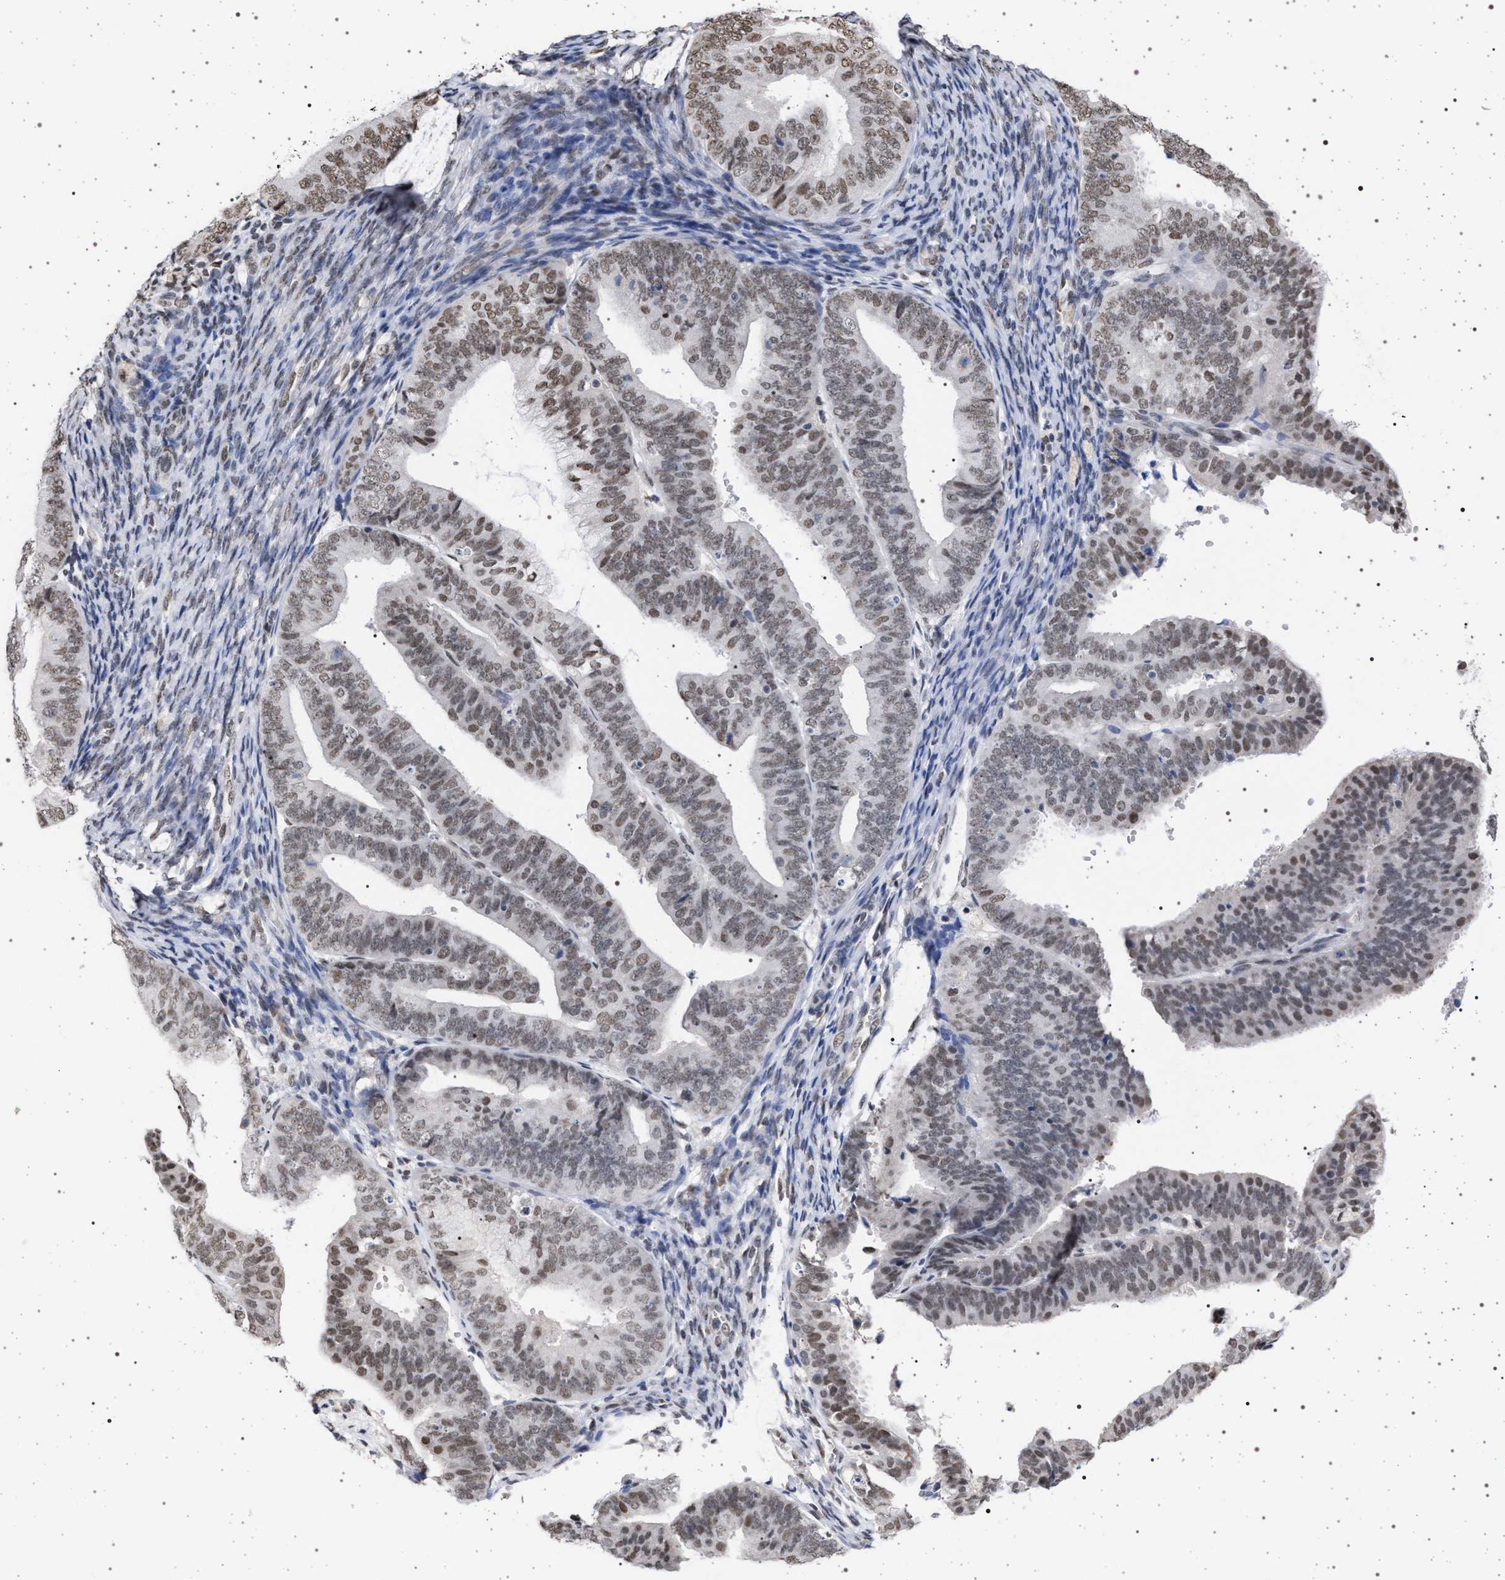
{"staining": {"intensity": "moderate", "quantity": ">75%", "location": "nuclear"}, "tissue": "endometrial cancer", "cell_type": "Tumor cells", "image_type": "cancer", "snomed": [{"axis": "morphology", "description": "Adenocarcinoma, NOS"}, {"axis": "topography", "description": "Endometrium"}], "caption": "Immunohistochemistry image of neoplastic tissue: endometrial adenocarcinoma stained using immunohistochemistry displays medium levels of moderate protein expression localized specifically in the nuclear of tumor cells, appearing as a nuclear brown color.", "gene": "PHF12", "patient": {"sex": "female", "age": 63}}